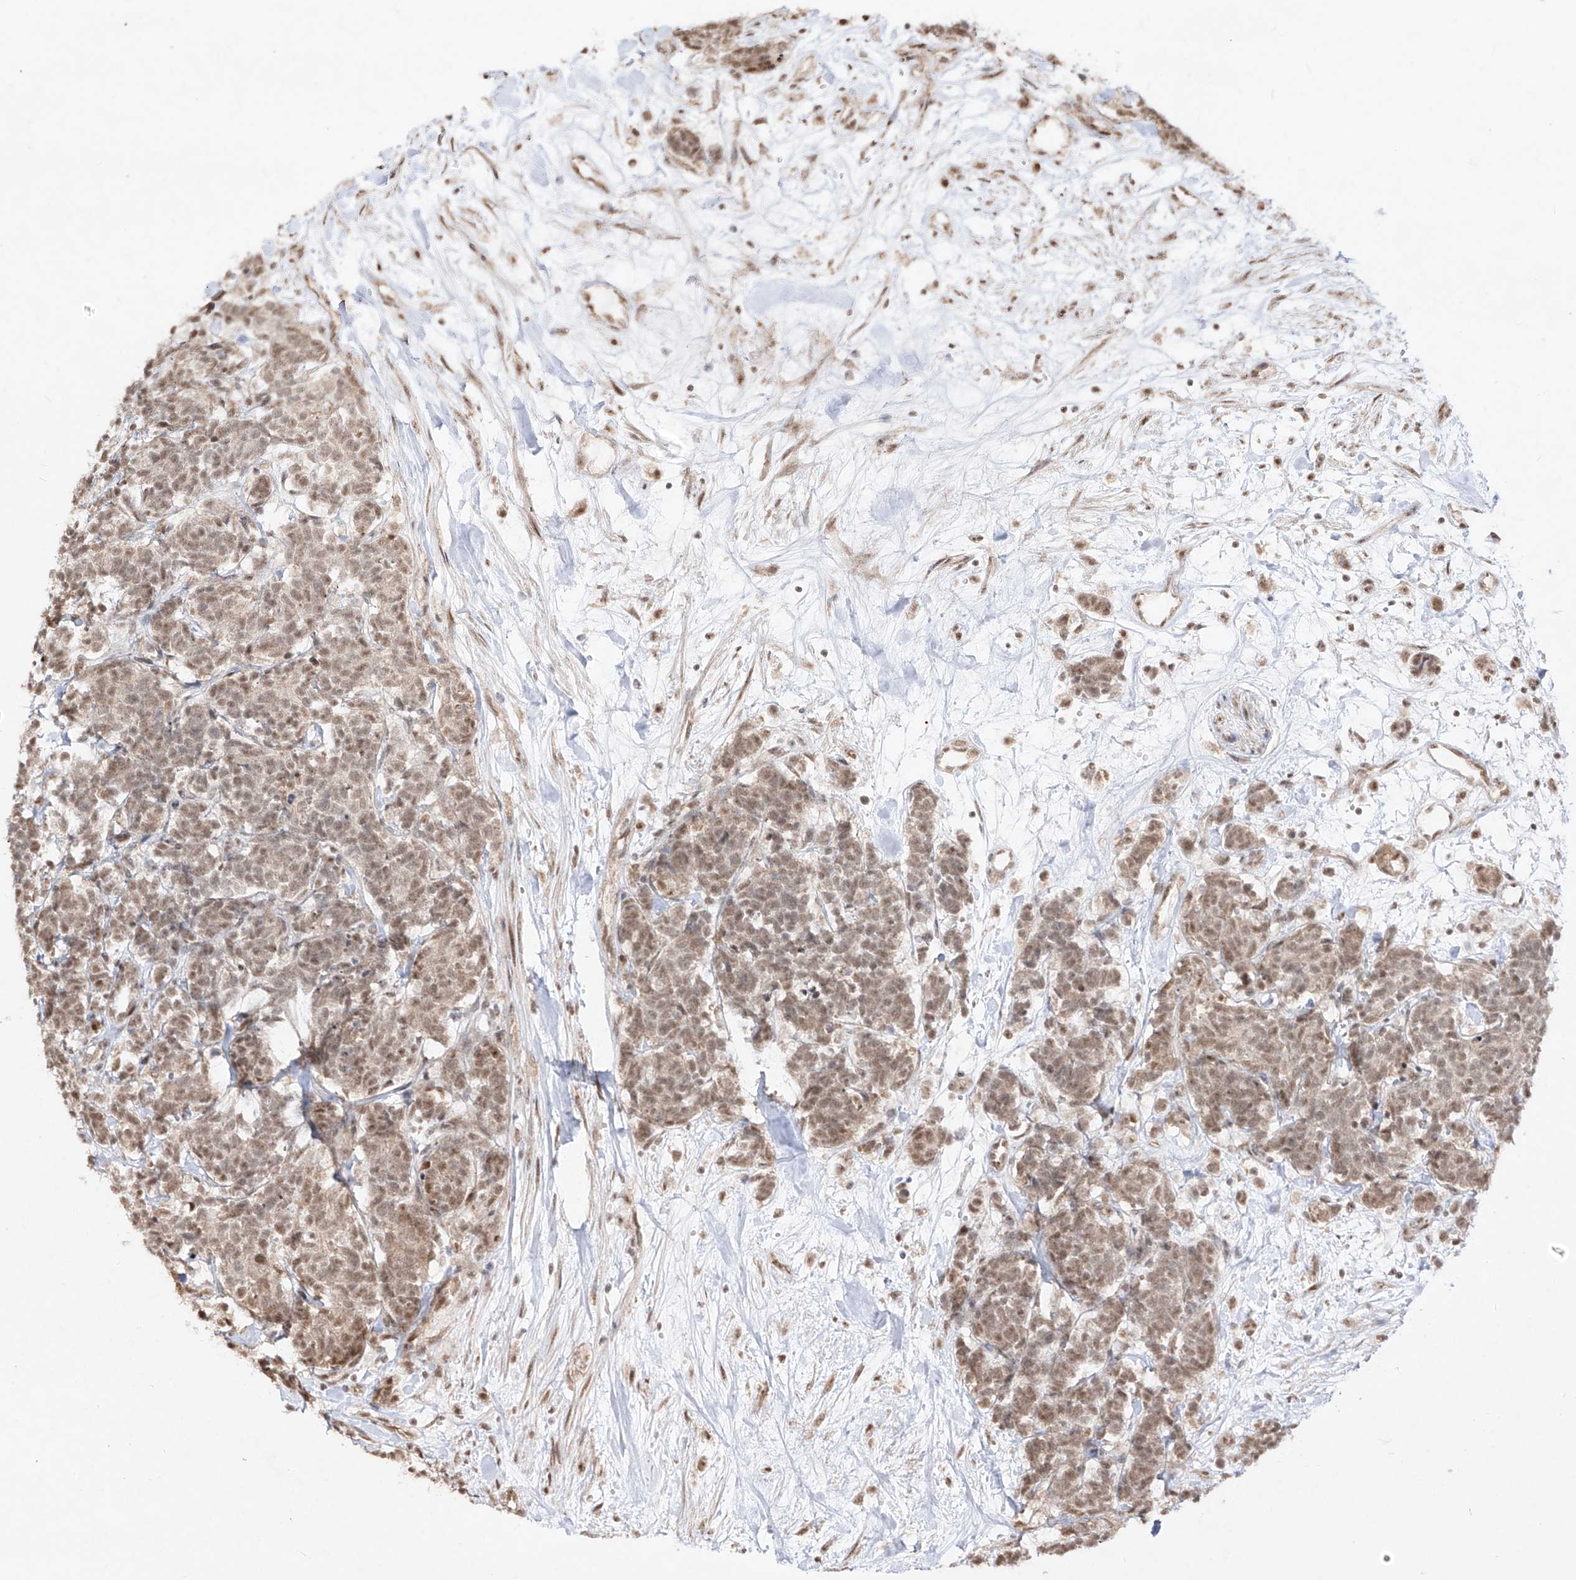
{"staining": {"intensity": "moderate", "quantity": ">75%", "location": "nuclear"}, "tissue": "carcinoid", "cell_type": "Tumor cells", "image_type": "cancer", "snomed": [{"axis": "morphology", "description": "Carcinoma, NOS"}, {"axis": "morphology", "description": "Carcinoid, malignant, NOS"}, {"axis": "topography", "description": "Urinary bladder"}], "caption": "This image reveals IHC staining of human carcinoid, with medium moderate nuclear staining in approximately >75% of tumor cells.", "gene": "SNRNP27", "patient": {"sex": "male", "age": 57}}